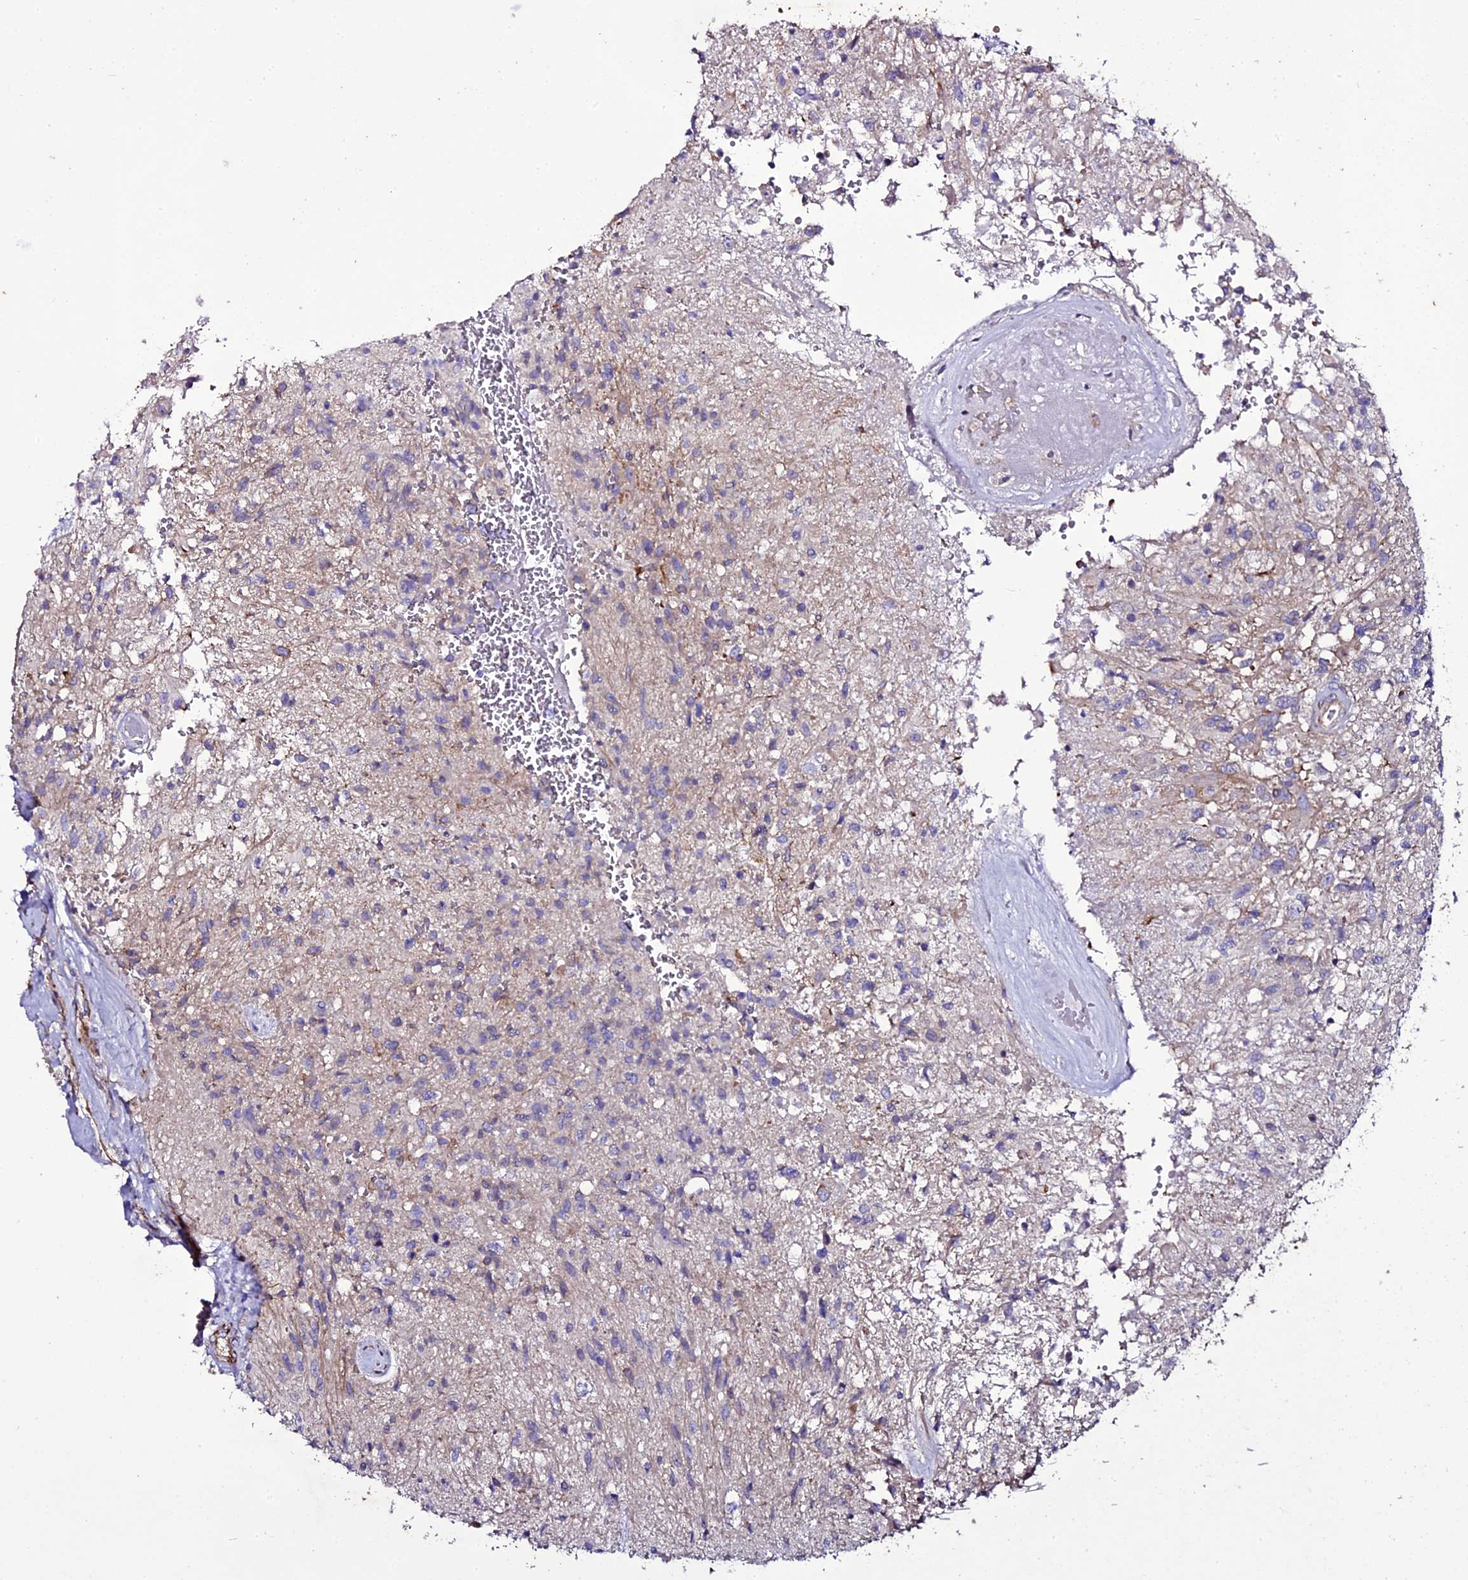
{"staining": {"intensity": "negative", "quantity": "none", "location": "none"}, "tissue": "glioma", "cell_type": "Tumor cells", "image_type": "cancer", "snomed": [{"axis": "morphology", "description": "Glioma, malignant, High grade"}, {"axis": "topography", "description": "Brain"}], "caption": "This micrograph is of glioma stained with IHC to label a protein in brown with the nuclei are counter-stained blue. There is no expression in tumor cells.", "gene": "MEX3C", "patient": {"sex": "male", "age": 56}}